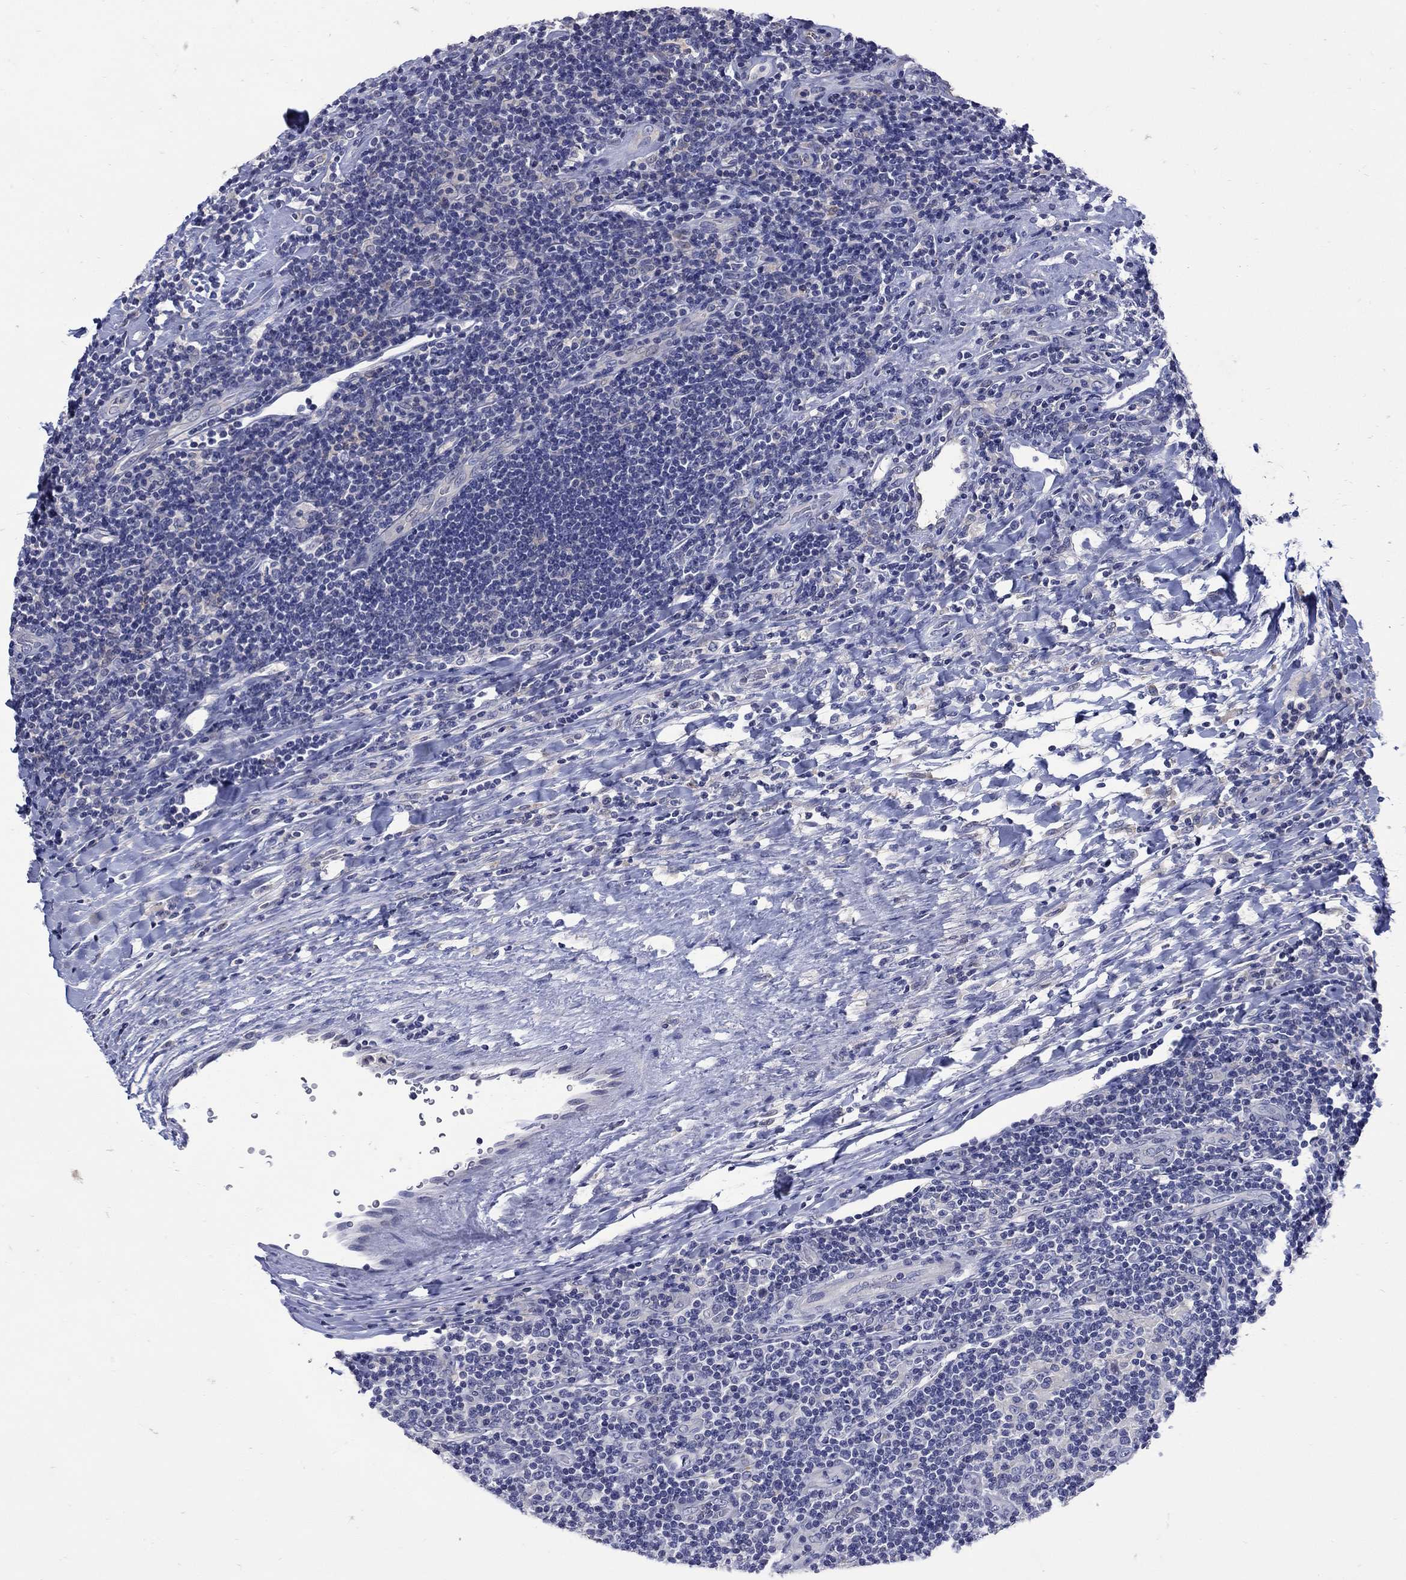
{"staining": {"intensity": "negative", "quantity": "none", "location": "none"}, "tissue": "lymphoma", "cell_type": "Tumor cells", "image_type": "cancer", "snomed": [{"axis": "morphology", "description": "Hodgkin's disease, NOS"}, {"axis": "topography", "description": "Lymph node"}], "caption": "Tumor cells show no significant expression in lymphoma.", "gene": "CETN1", "patient": {"sex": "male", "age": 40}}